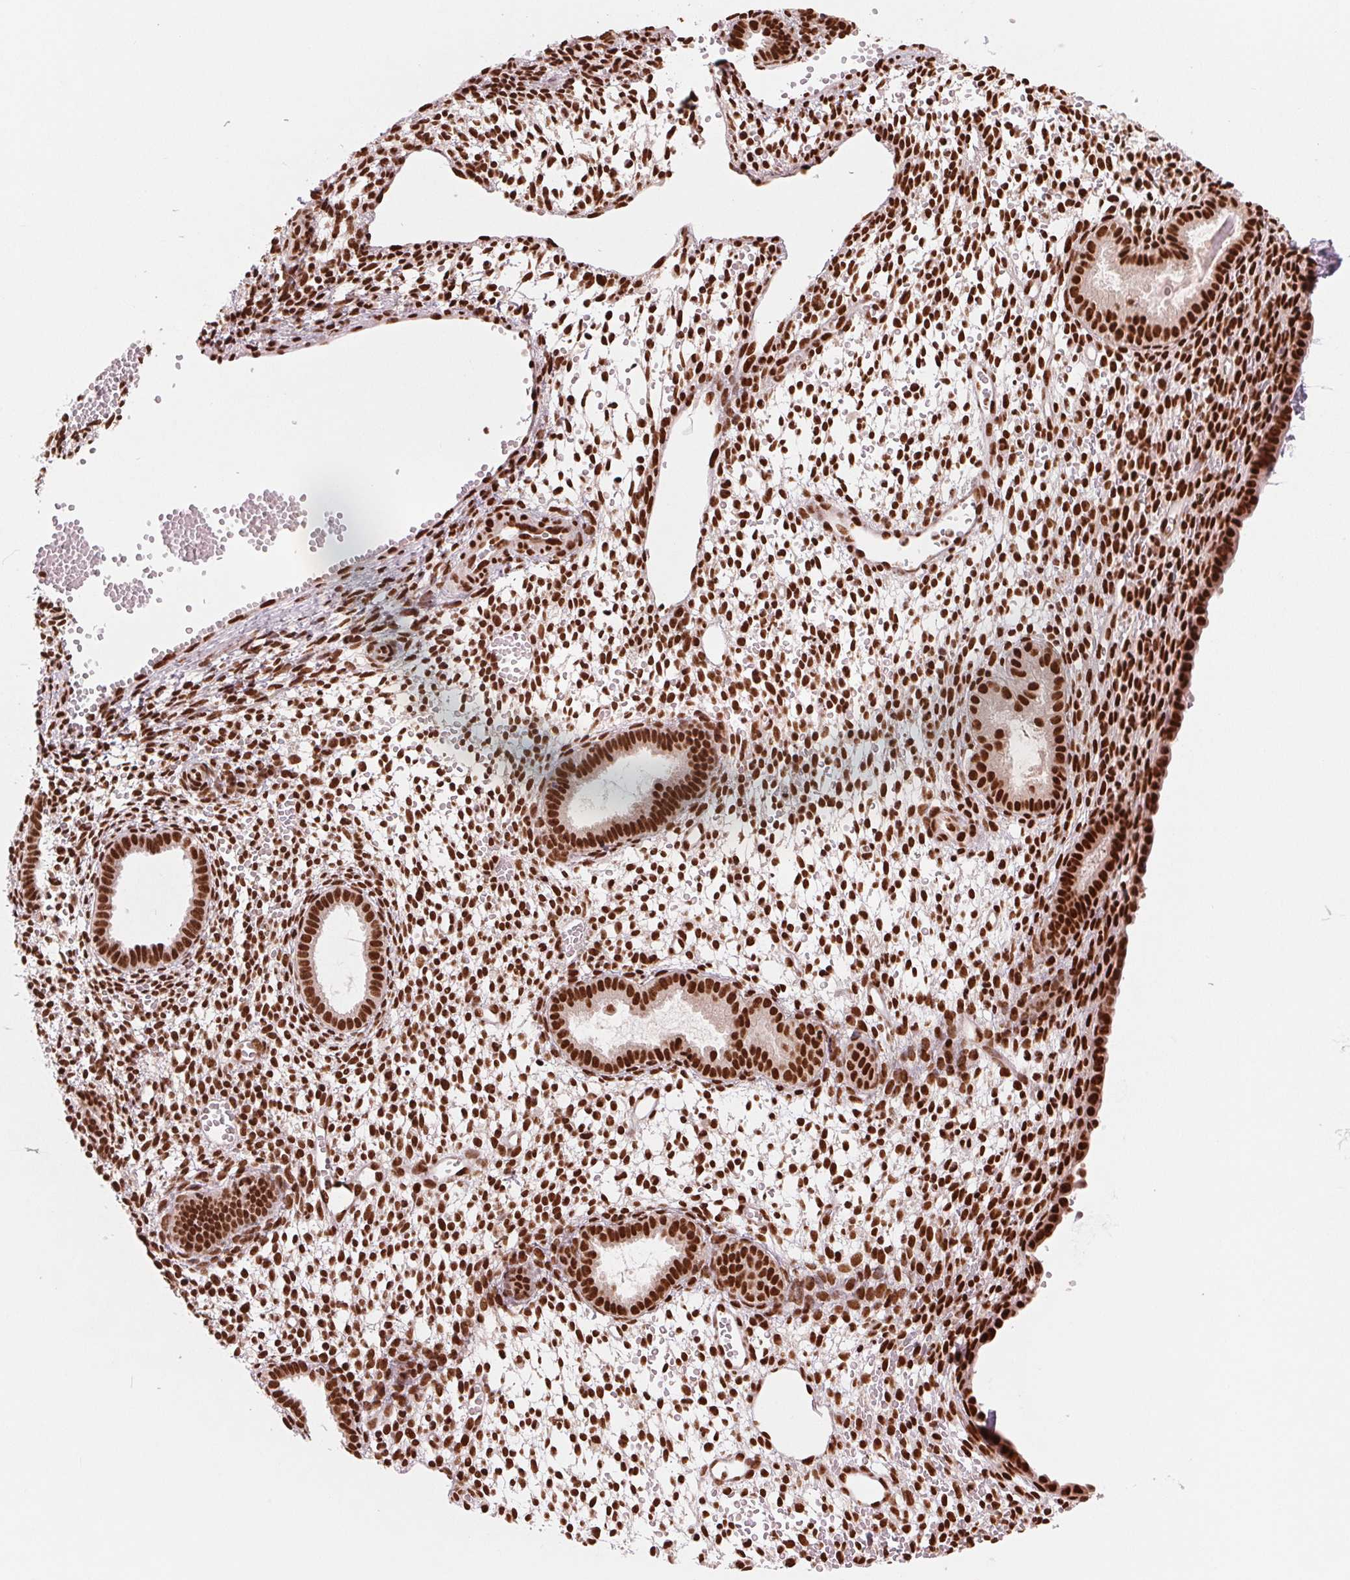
{"staining": {"intensity": "strong", "quantity": "25%-75%", "location": "nuclear"}, "tissue": "endometrium", "cell_type": "Cells in endometrial stroma", "image_type": "normal", "snomed": [{"axis": "morphology", "description": "Normal tissue, NOS"}, {"axis": "topography", "description": "Endometrium"}], "caption": "Protein expression analysis of unremarkable endometrium shows strong nuclear expression in approximately 25%-75% of cells in endometrial stroma. The staining was performed using DAB to visualize the protein expression in brown, while the nuclei were stained in blue with hematoxylin (Magnification: 20x).", "gene": "TTLL9", "patient": {"sex": "female", "age": 36}}